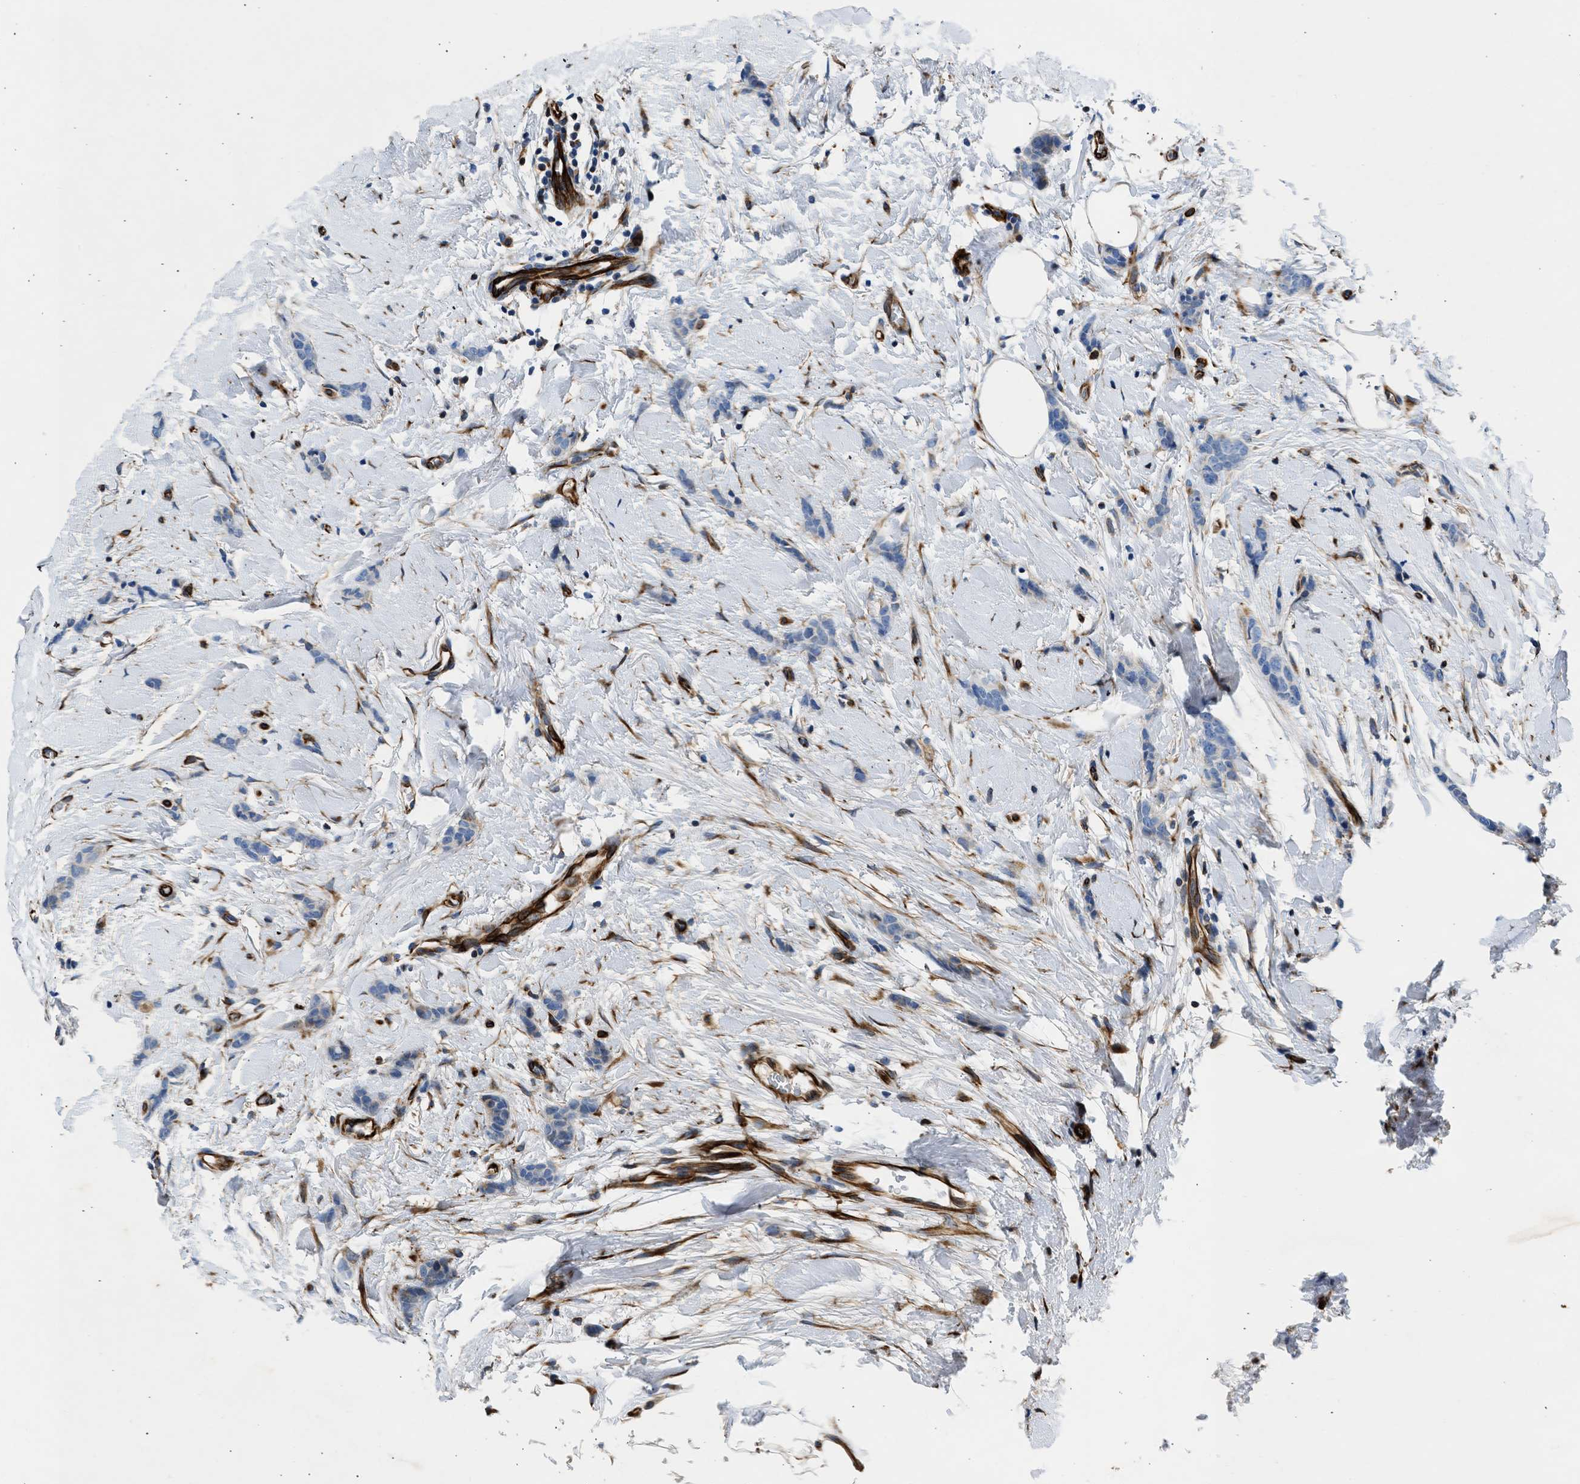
{"staining": {"intensity": "weak", "quantity": "<25%", "location": "cytoplasmic/membranous"}, "tissue": "breast cancer", "cell_type": "Tumor cells", "image_type": "cancer", "snomed": [{"axis": "morphology", "description": "Lobular carcinoma"}, {"axis": "topography", "description": "Skin"}, {"axis": "topography", "description": "Breast"}], "caption": "Tumor cells are negative for brown protein staining in breast cancer.", "gene": "ULK4", "patient": {"sex": "female", "age": 46}}